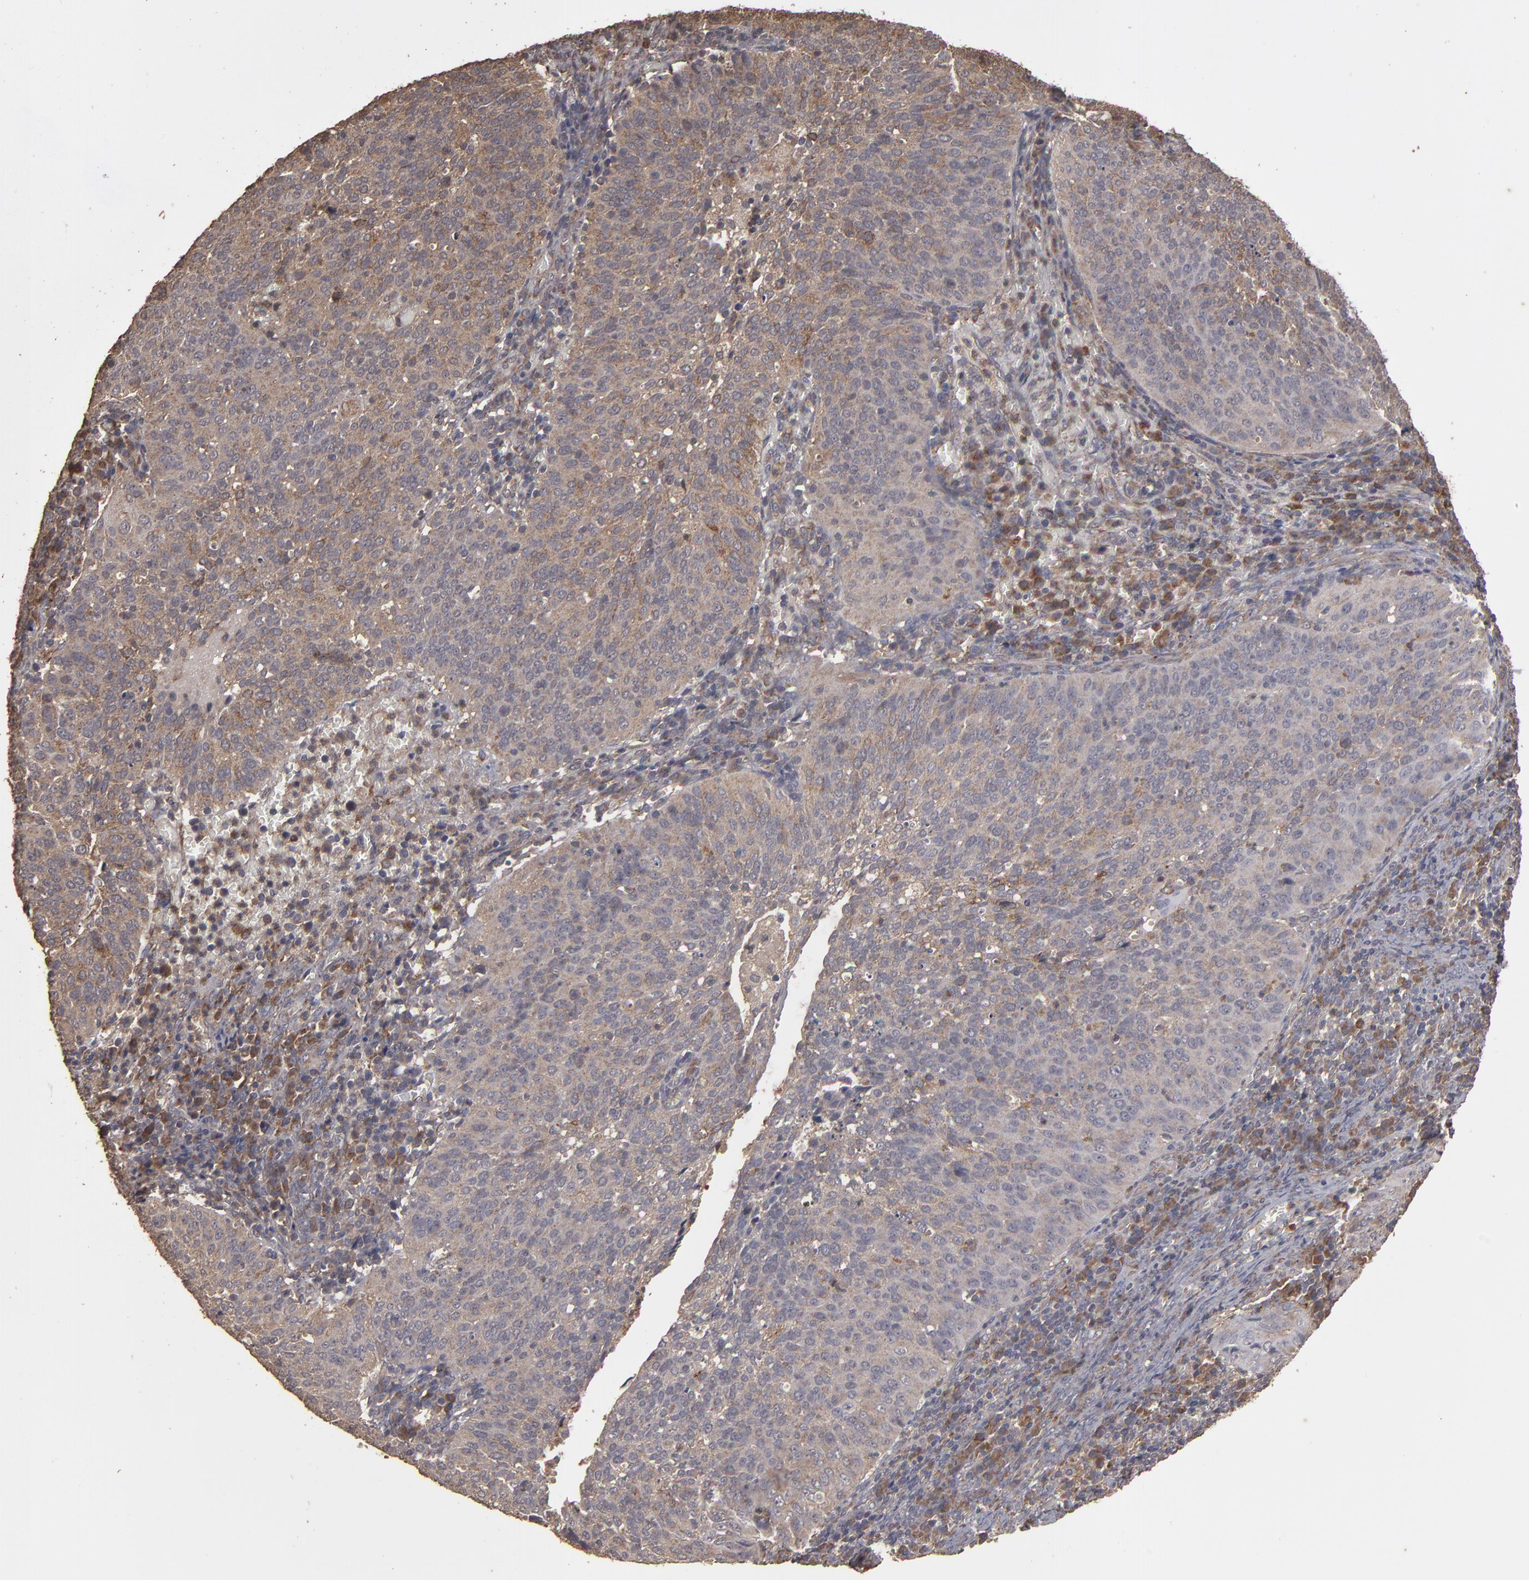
{"staining": {"intensity": "weak", "quantity": ">75%", "location": "cytoplasmic/membranous"}, "tissue": "cervical cancer", "cell_type": "Tumor cells", "image_type": "cancer", "snomed": [{"axis": "morphology", "description": "Squamous cell carcinoma, NOS"}, {"axis": "topography", "description": "Cervix"}], "caption": "A photomicrograph of human cervical cancer stained for a protein exhibits weak cytoplasmic/membranous brown staining in tumor cells.", "gene": "MMP2", "patient": {"sex": "female", "age": 39}}